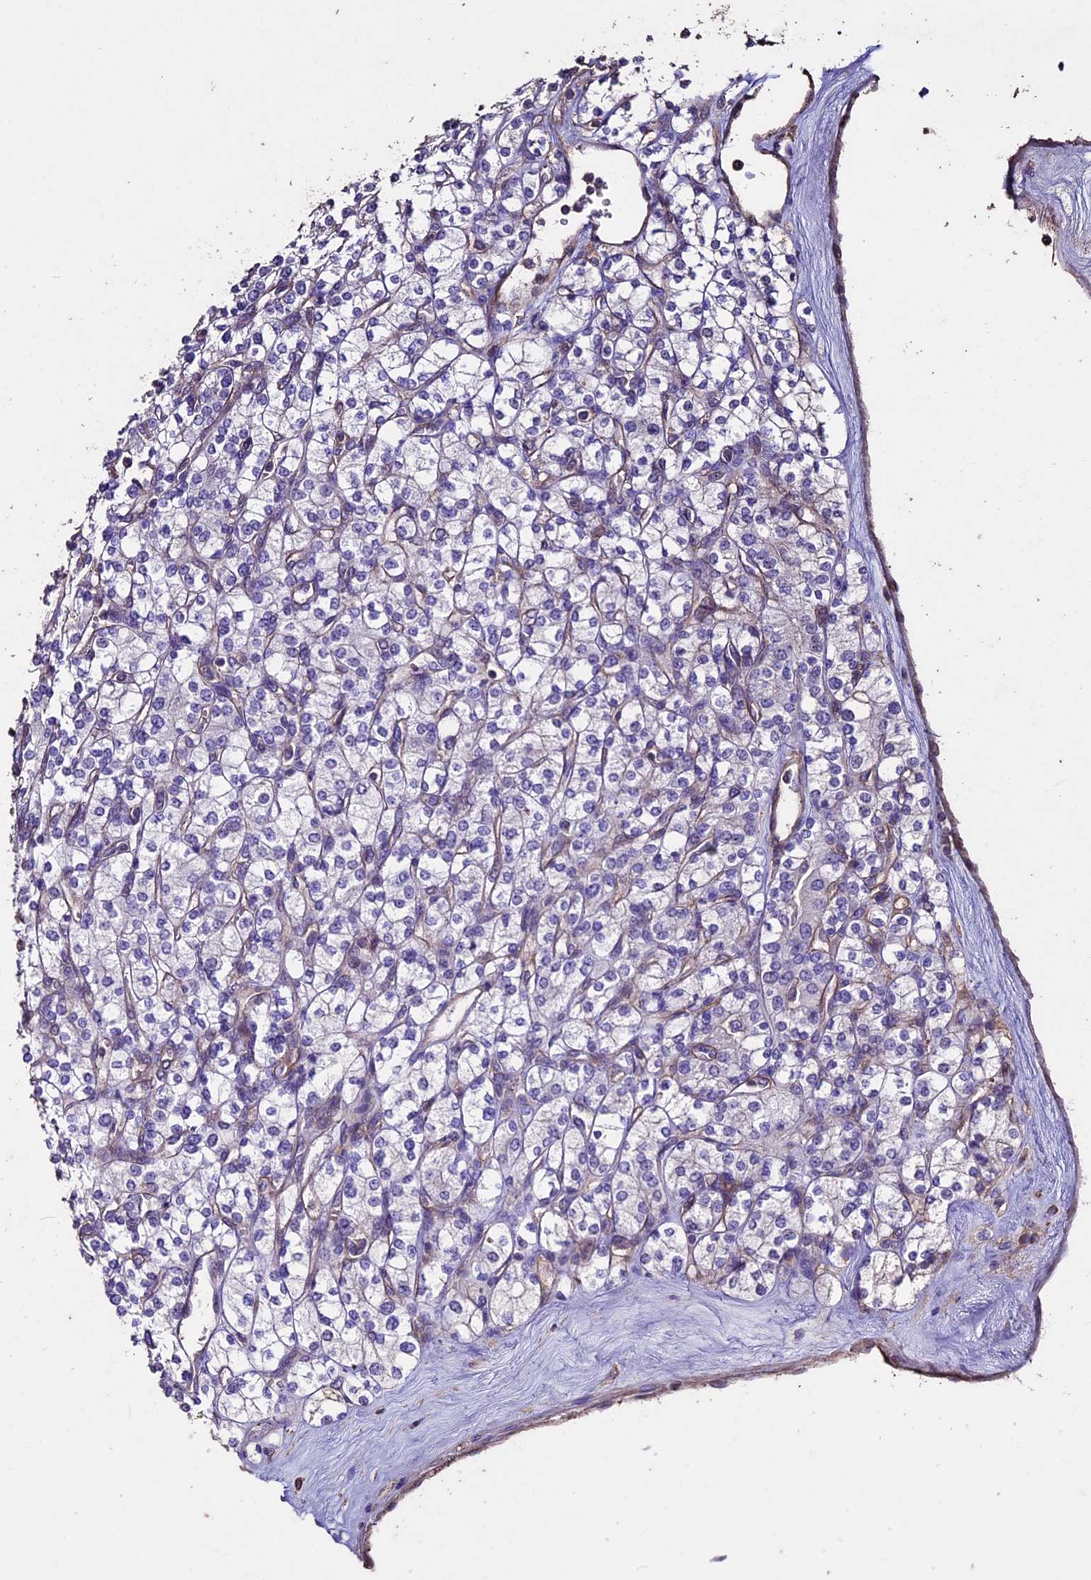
{"staining": {"intensity": "negative", "quantity": "none", "location": "none"}, "tissue": "renal cancer", "cell_type": "Tumor cells", "image_type": "cancer", "snomed": [{"axis": "morphology", "description": "Adenocarcinoma, NOS"}, {"axis": "topography", "description": "Kidney"}], "caption": "Protein analysis of renal cancer shows no significant staining in tumor cells.", "gene": "USB1", "patient": {"sex": "male", "age": 77}}